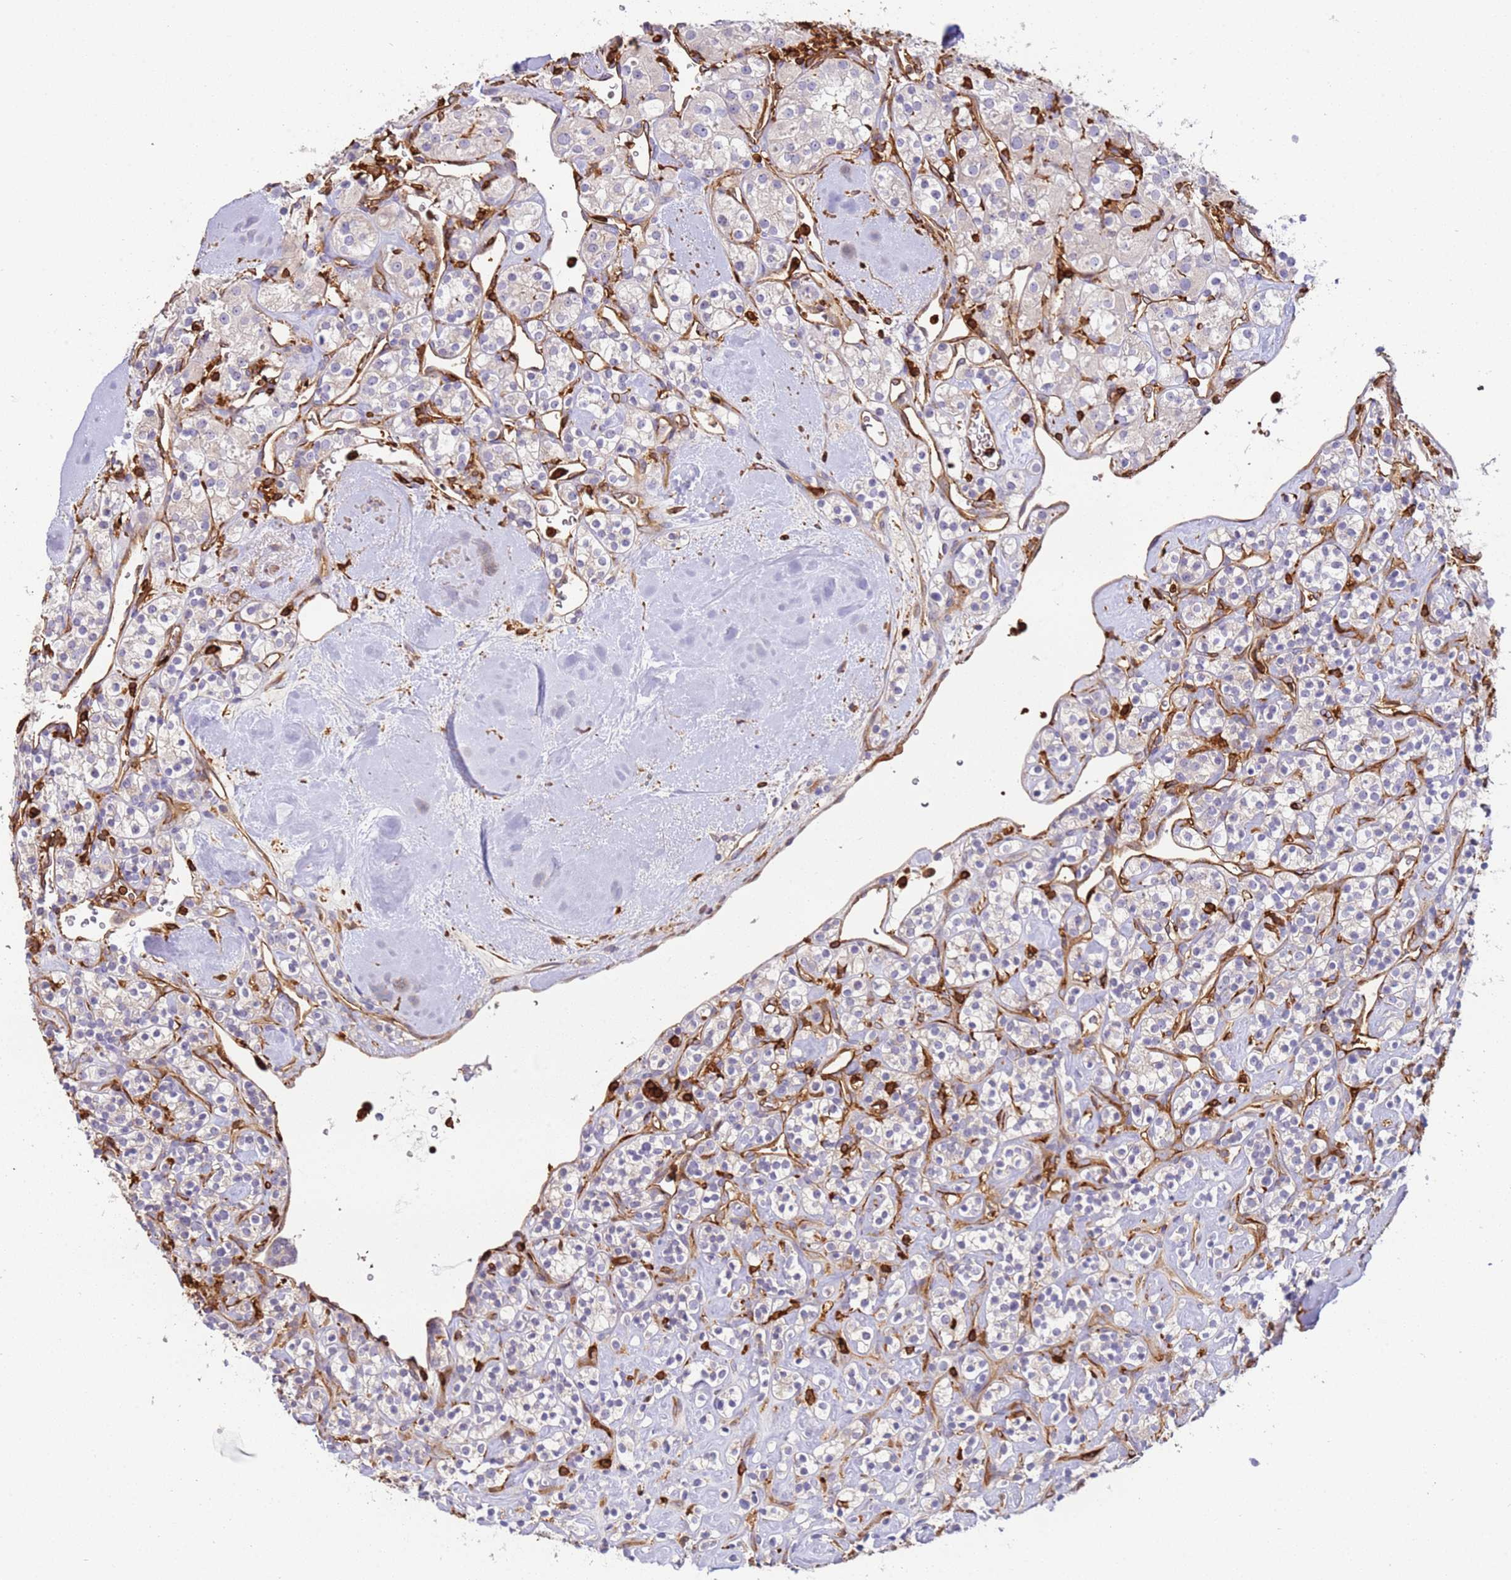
{"staining": {"intensity": "negative", "quantity": "none", "location": "none"}, "tissue": "renal cancer", "cell_type": "Tumor cells", "image_type": "cancer", "snomed": [{"axis": "morphology", "description": "Adenocarcinoma, NOS"}, {"axis": "topography", "description": "Kidney"}], "caption": "Tumor cells are negative for brown protein staining in adenocarcinoma (renal).", "gene": "OR6P1", "patient": {"sex": "male", "age": 77}}